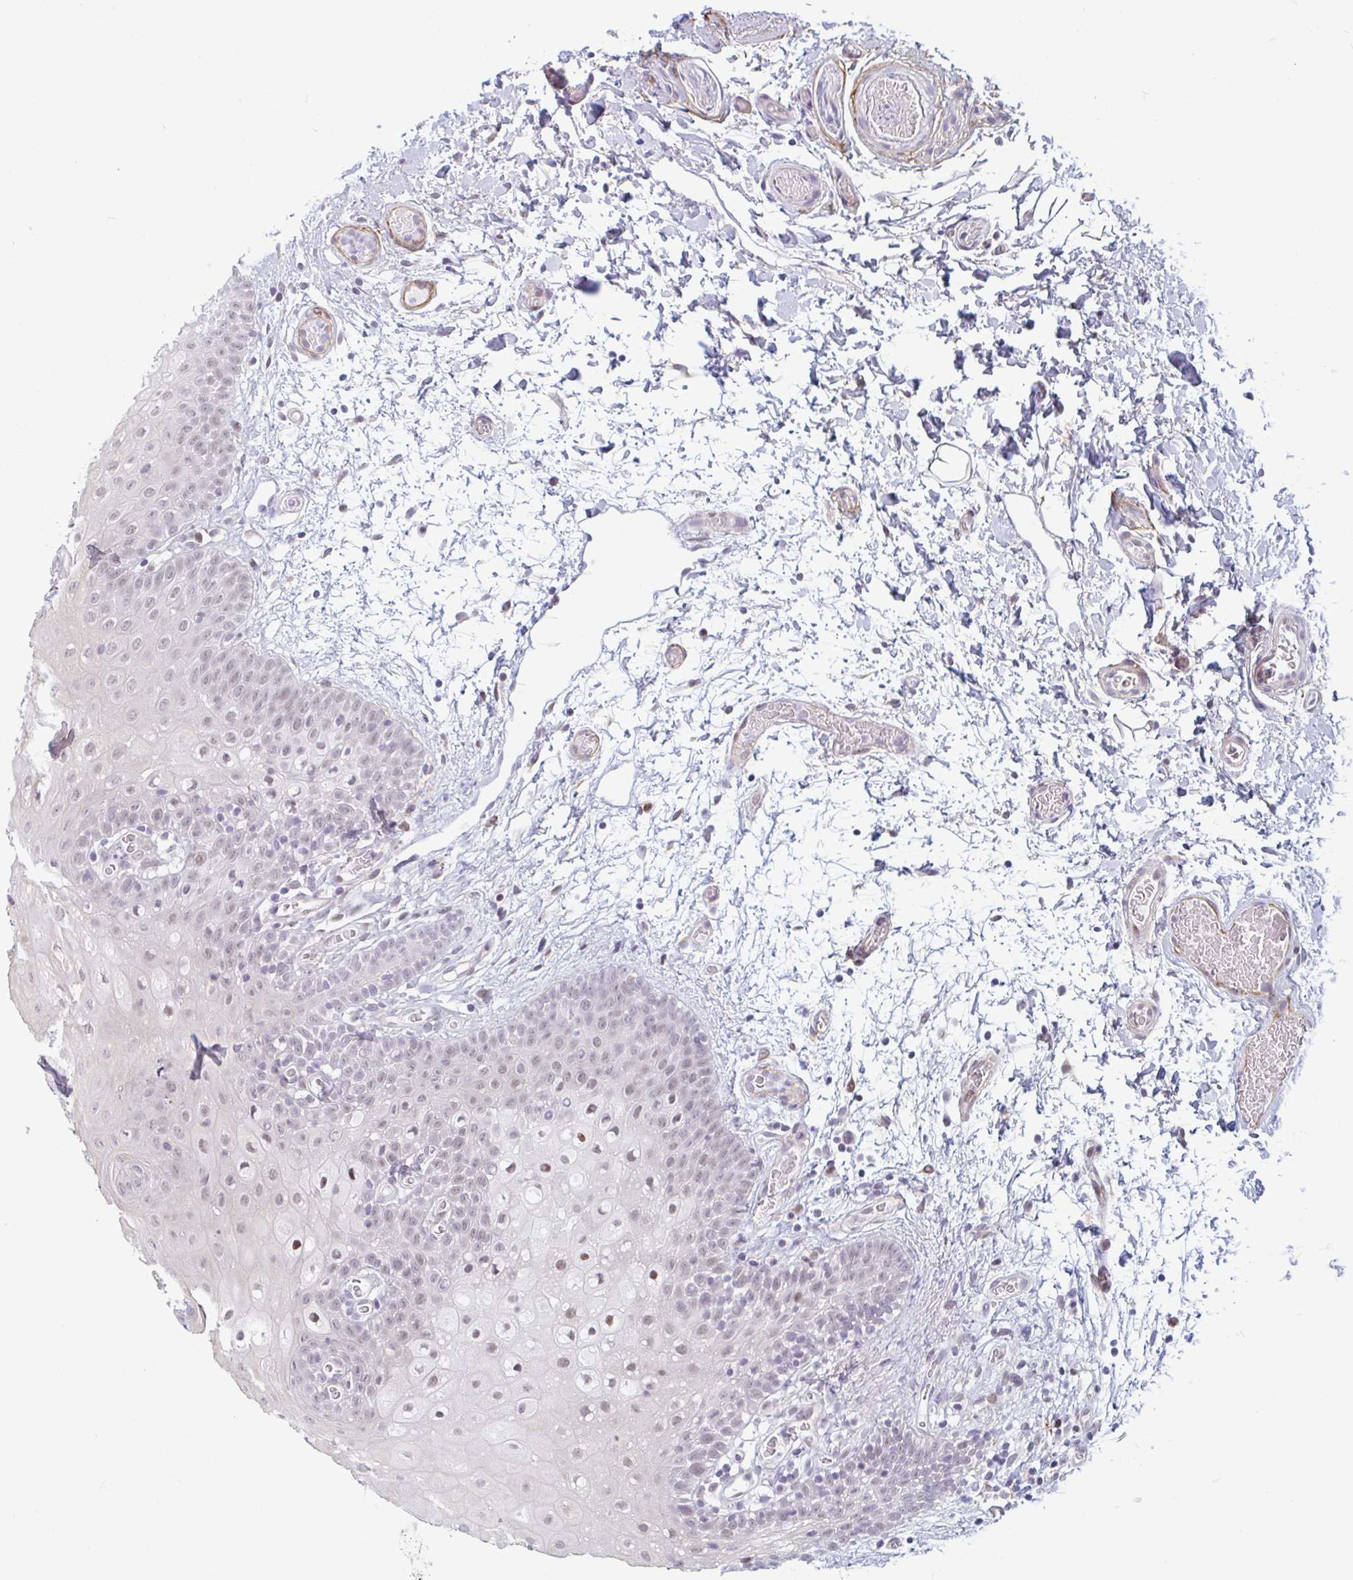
{"staining": {"intensity": "weak", "quantity": "25%-75%", "location": "nuclear"}, "tissue": "oral mucosa", "cell_type": "Squamous epithelial cells", "image_type": "normal", "snomed": [{"axis": "morphology", "description": "Normal tissue, NOS"}, {"axis": "morphology", "description": "Squamous cell carcinoma, NOS"}, {"axis": "topography", "description": "Oral tissue"}, {"axis": "topography", "description": "Tounge, NOS"}, {"axis": "topography", "description": "Head-Neck"}], "caption": "Immunohistochemical staining of benign human oral mucosa demonstrates 25%-75% levels of weak nuclear protein positivity in approximately 25%-75% of squamous epithelial cells.", "gene": "TMEM119", "patient": {"sex": "male", "age": 76}}